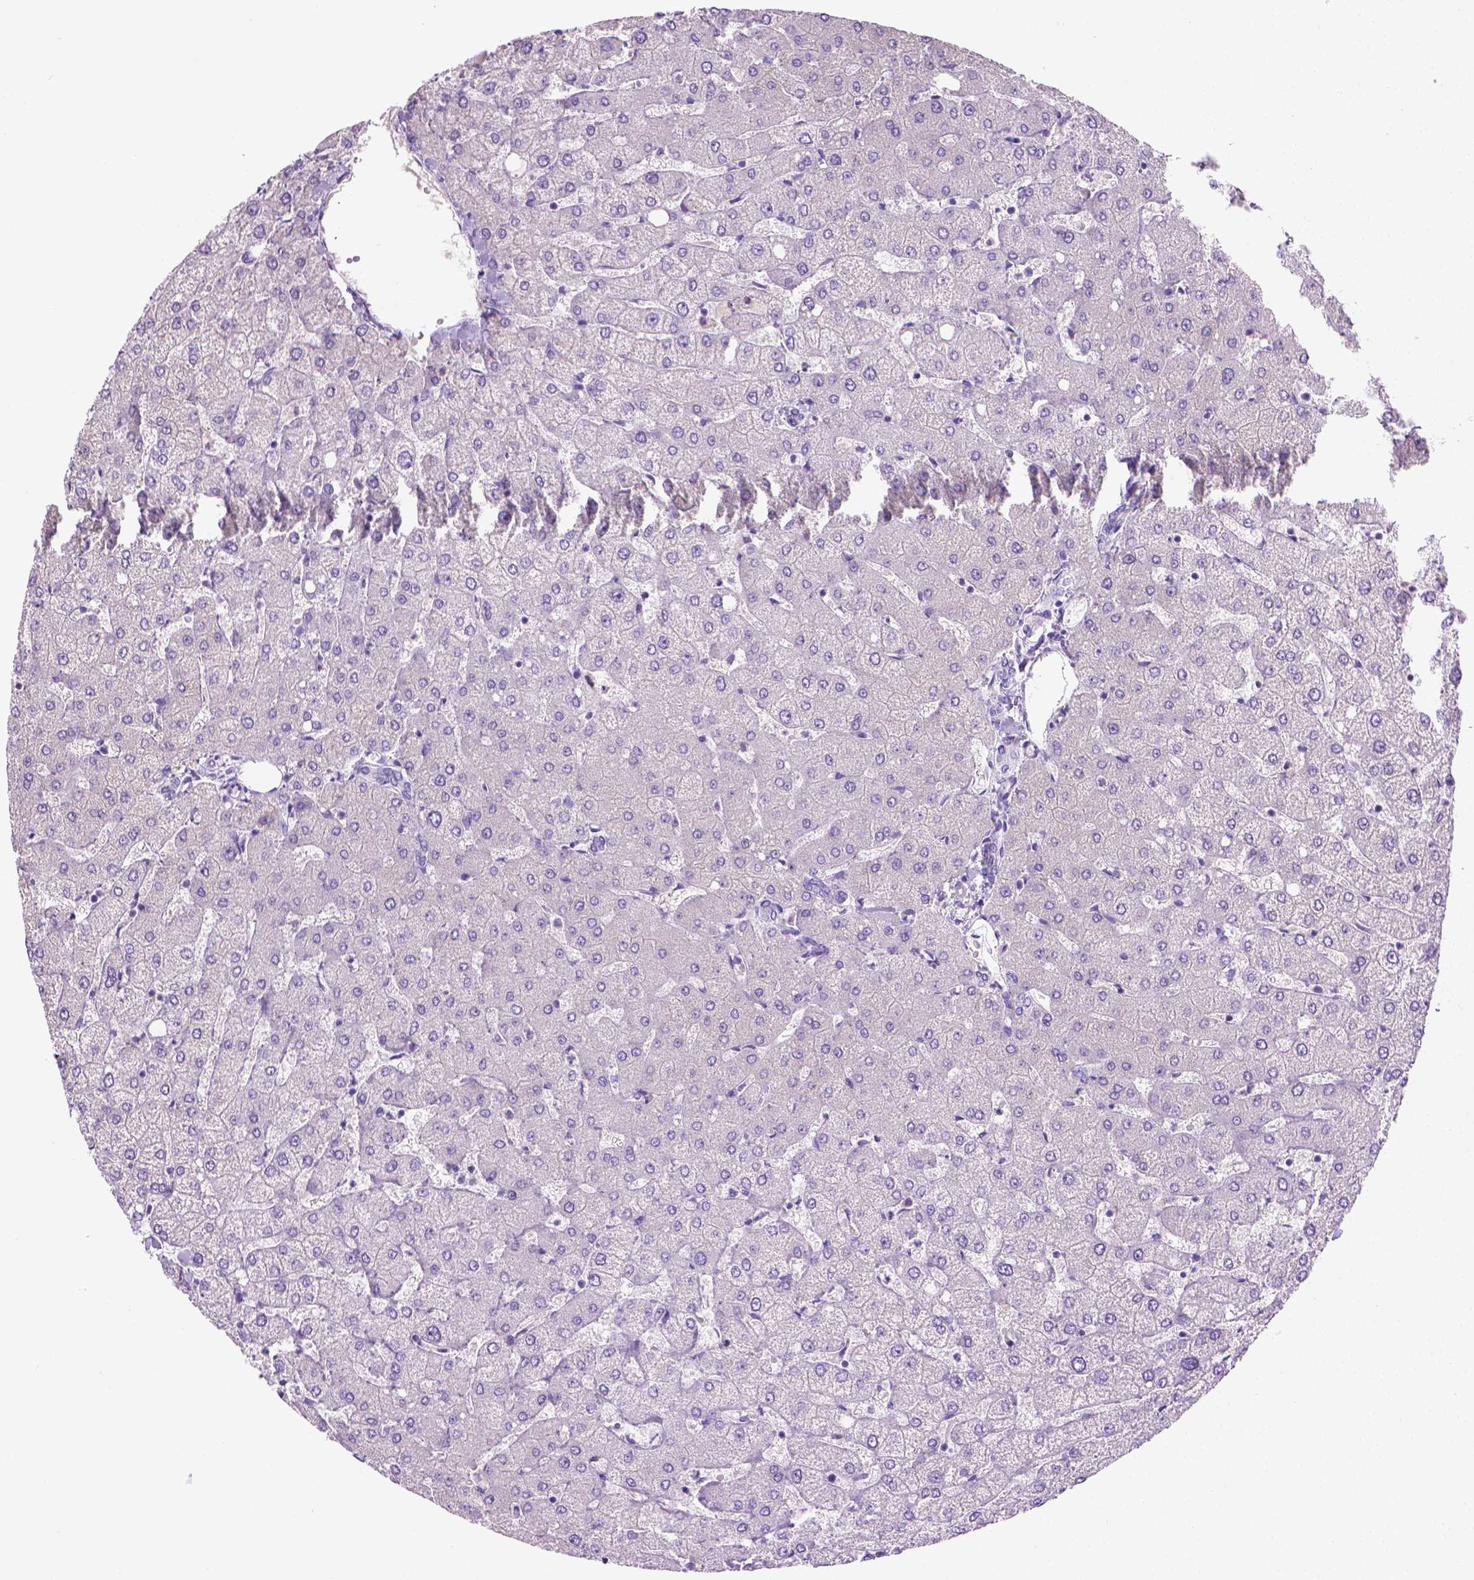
{"staining": {"intensity": "negative", "quantity": "none", "location": "none"}, "tissue": "liver", "cell_type": "Cholangiocytes", "image_type": "normal", "snomed": [{"axis": "morphology", "description": "Normal tissue, NOS"}, {"axis": "topography", "description": "Liver"}], "caption": "High power microscopy image of an immunohistochemistry image of normal liver, revealing no significant expression in cholangiocytes. (DAB immunohistochemistry (IHC) with hematoxylin counter stain).", "gene": "FASN", "patient": {"sex": "female", "age": 54}}